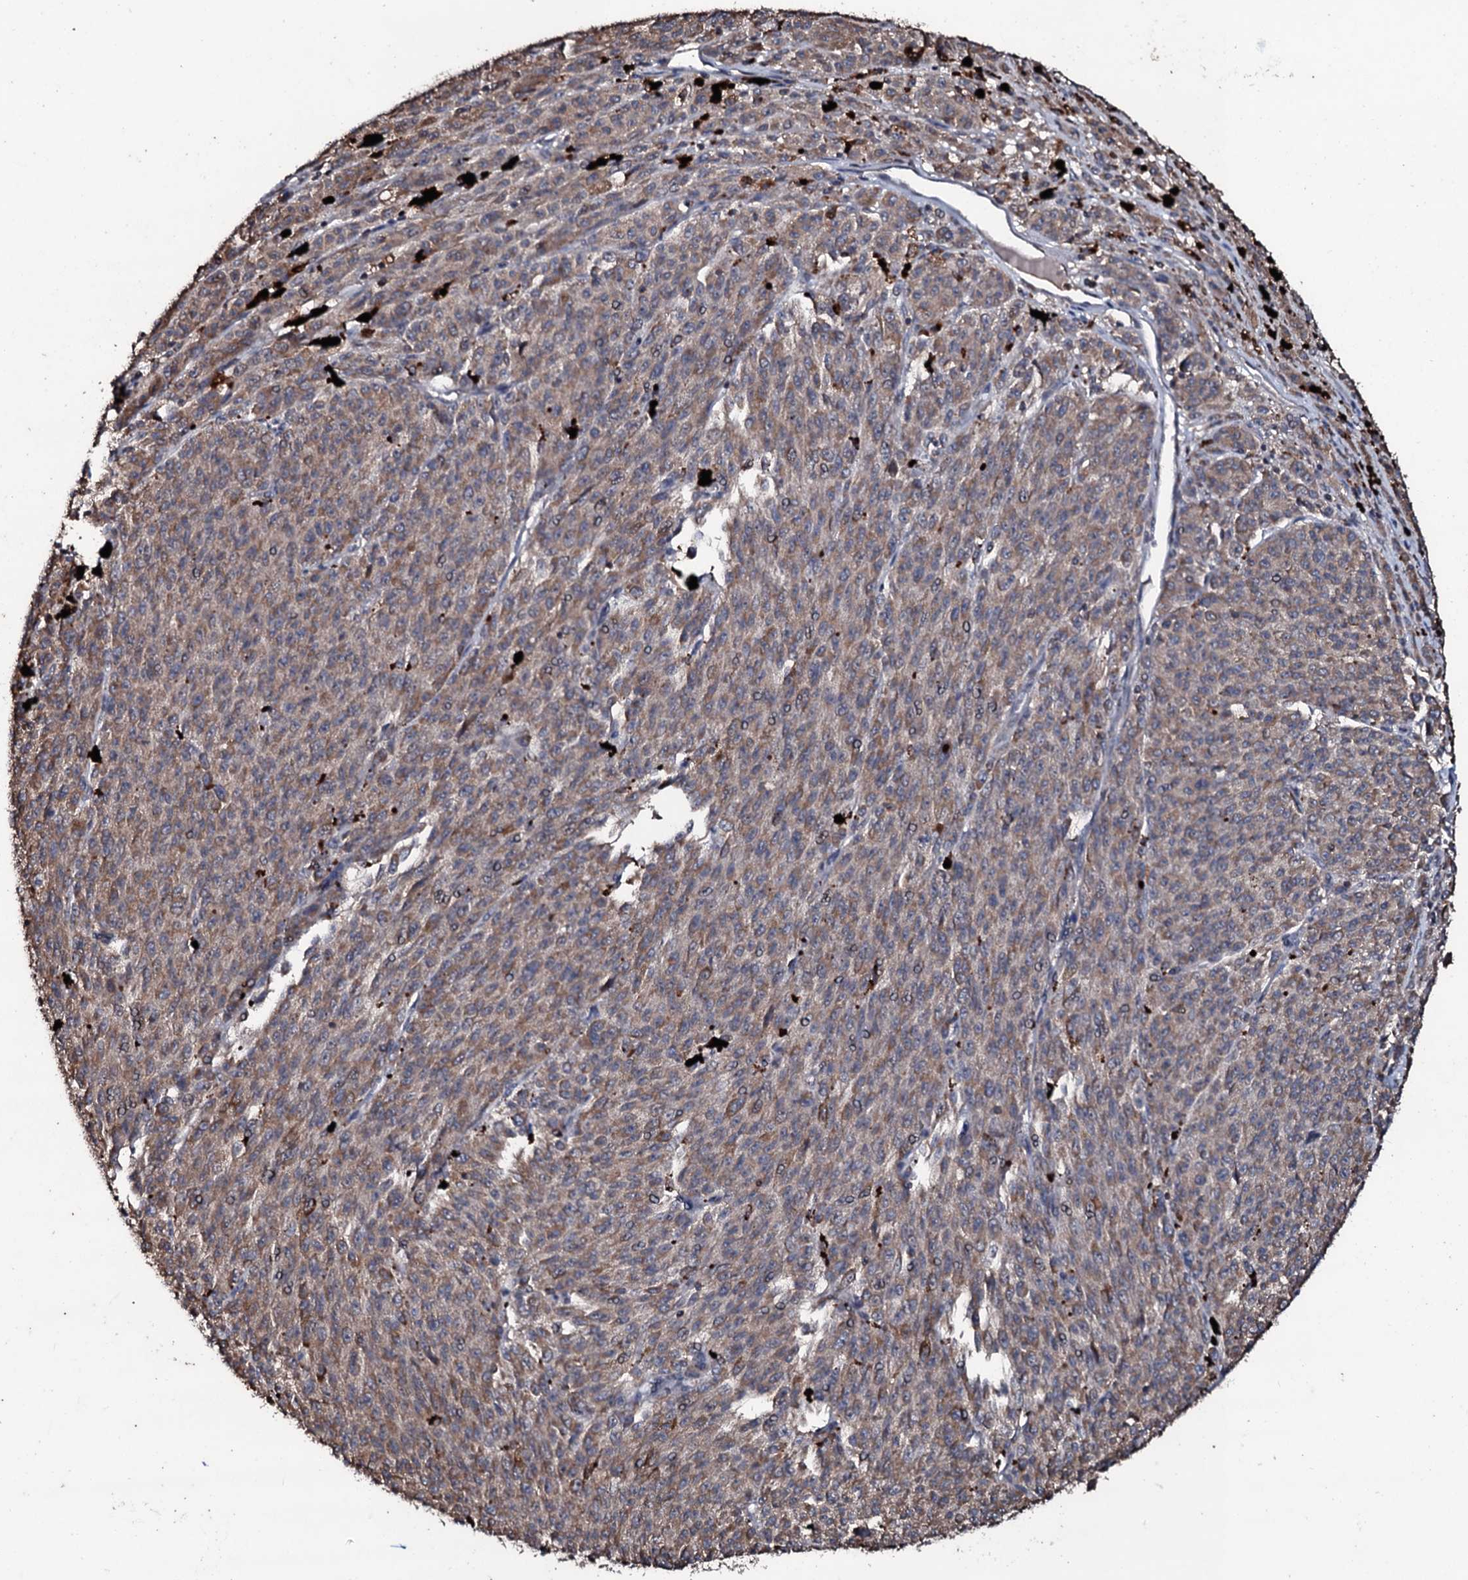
{"staining": {"intensity": "moderate", "quantity": ">75%", "location": "cytoplasmic/membranous"}, "tissue": "melanoma", "cell_type": "Tumor cells", "image_type": "cancer", "snomed": [{"axis": "morphology", "description": "Malignant melanoma, NOS"}, {"axis": "topography", "description": "Skin"}], "caption": "Malignant melanoma stained with a brown dye shows moderate cytoplasmic/membranous positive expression in approximately >75% of tumor cells.", "gene": "SDHAF2", "patient": {"sex": "female", "age": 52}}